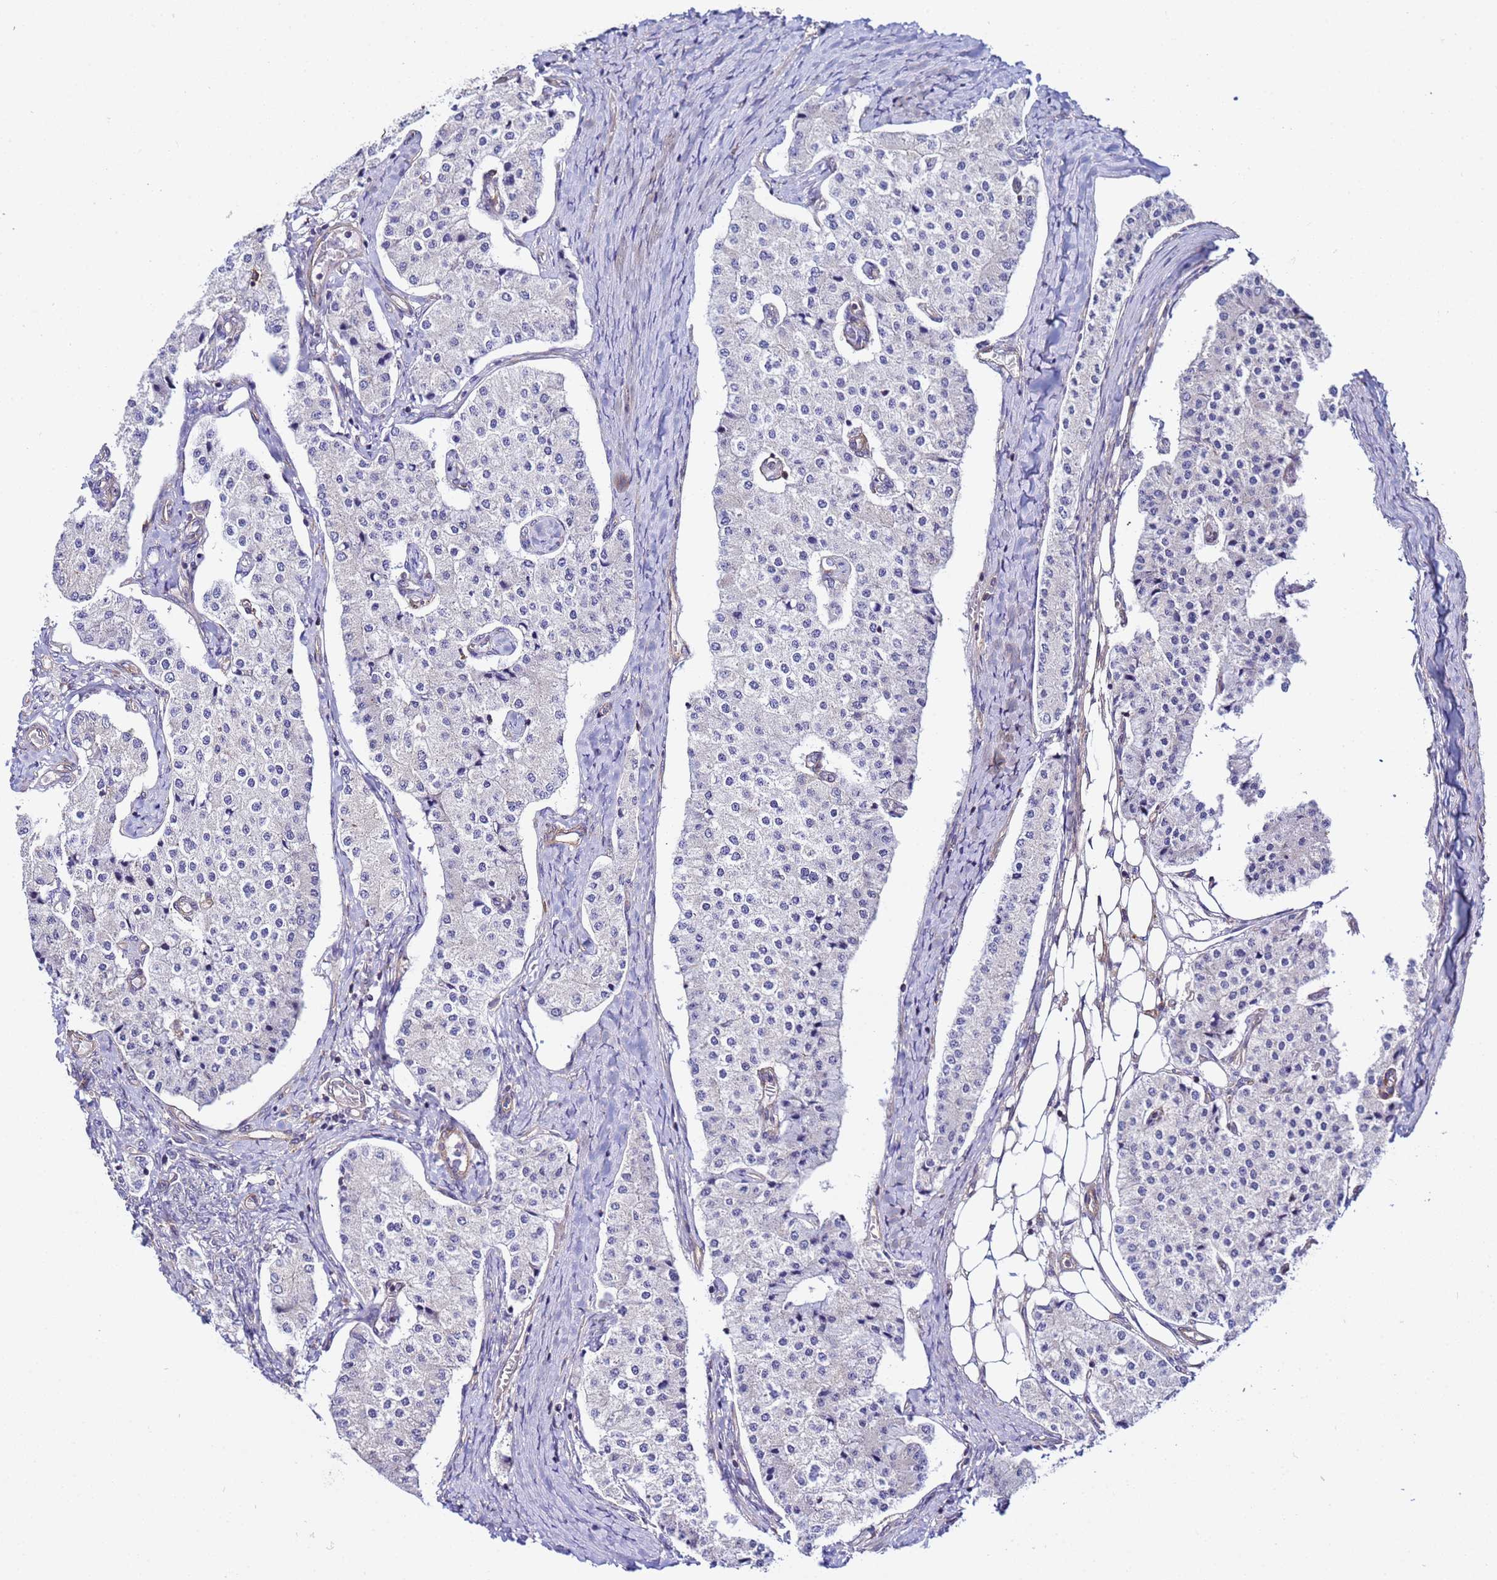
{"staining": {"intensity": "negative", "quantity": "none", "location": "none"}, "tissue": "carcinoid", "cell_type": "Tumor cells", "image_type": "cancer", "snomed": [{"axis": "morphology", "description": "Carcinoid, malignant, NOS"}, {"axis": "topography", "description": "Colon"}], "caption": "DAB immunohistochemical staining of human carcinoid displays no significant staining in tumor cells.", "gene": "STK38", "patient": {"sex": "female", "age": 52}}